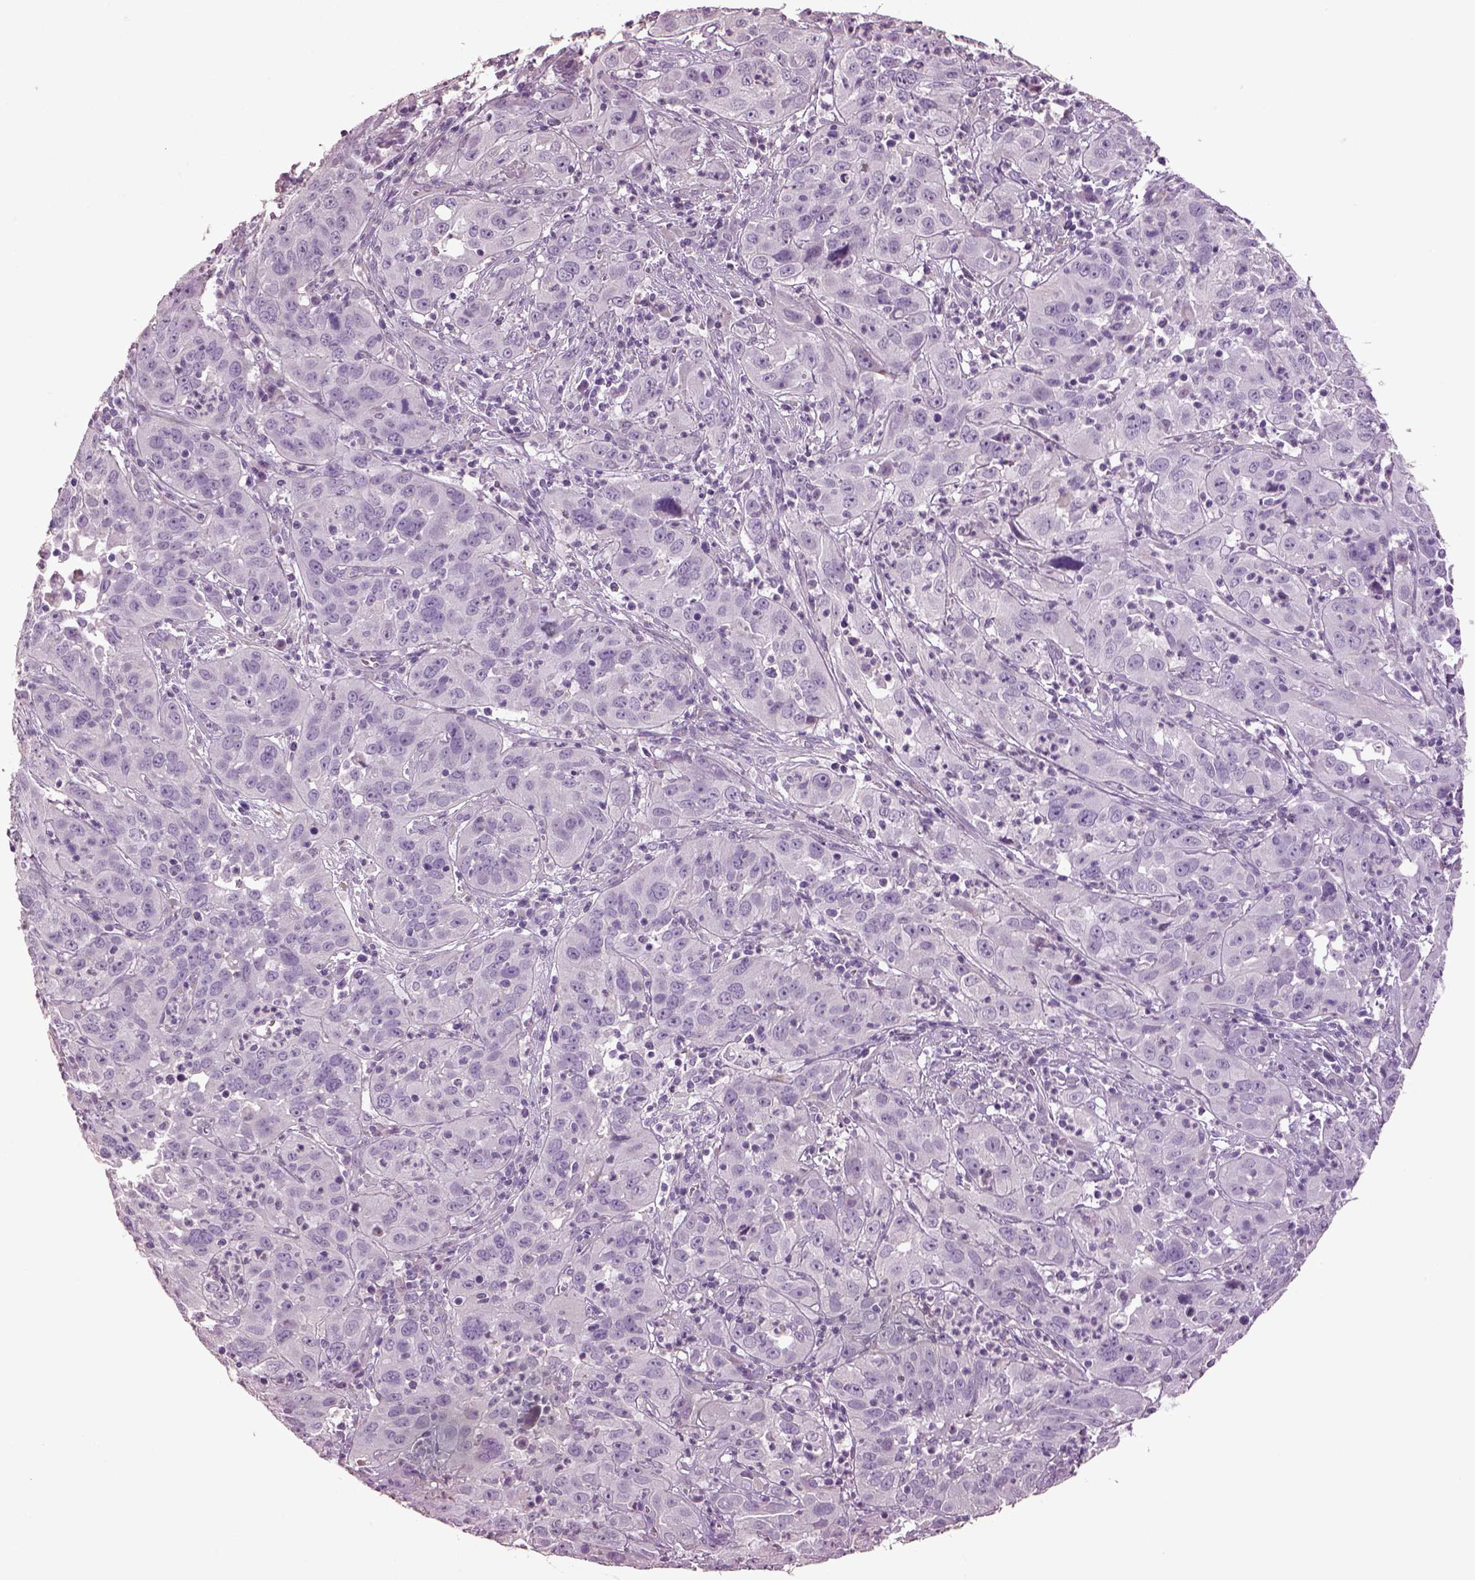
{"staining": {"intensity": "negative", "quantity": "none", "location": "none"}, "tissue": "cervical cancer", "cell_type": "Tumor cells", "image_type": "cancer", "snomed": [{"axis": "morphology", "description": "Squamous cell carcinoma, NOS"}, {"axis": "topography", "description": "Cervix"}], "caption": "Histopathology image shows no protein expression in tumor cells of cervical cancer (squamous cell carcinoma) tissue.", "gene": "GUCA1A", "patient": {"sex": "female", "age": 32}}